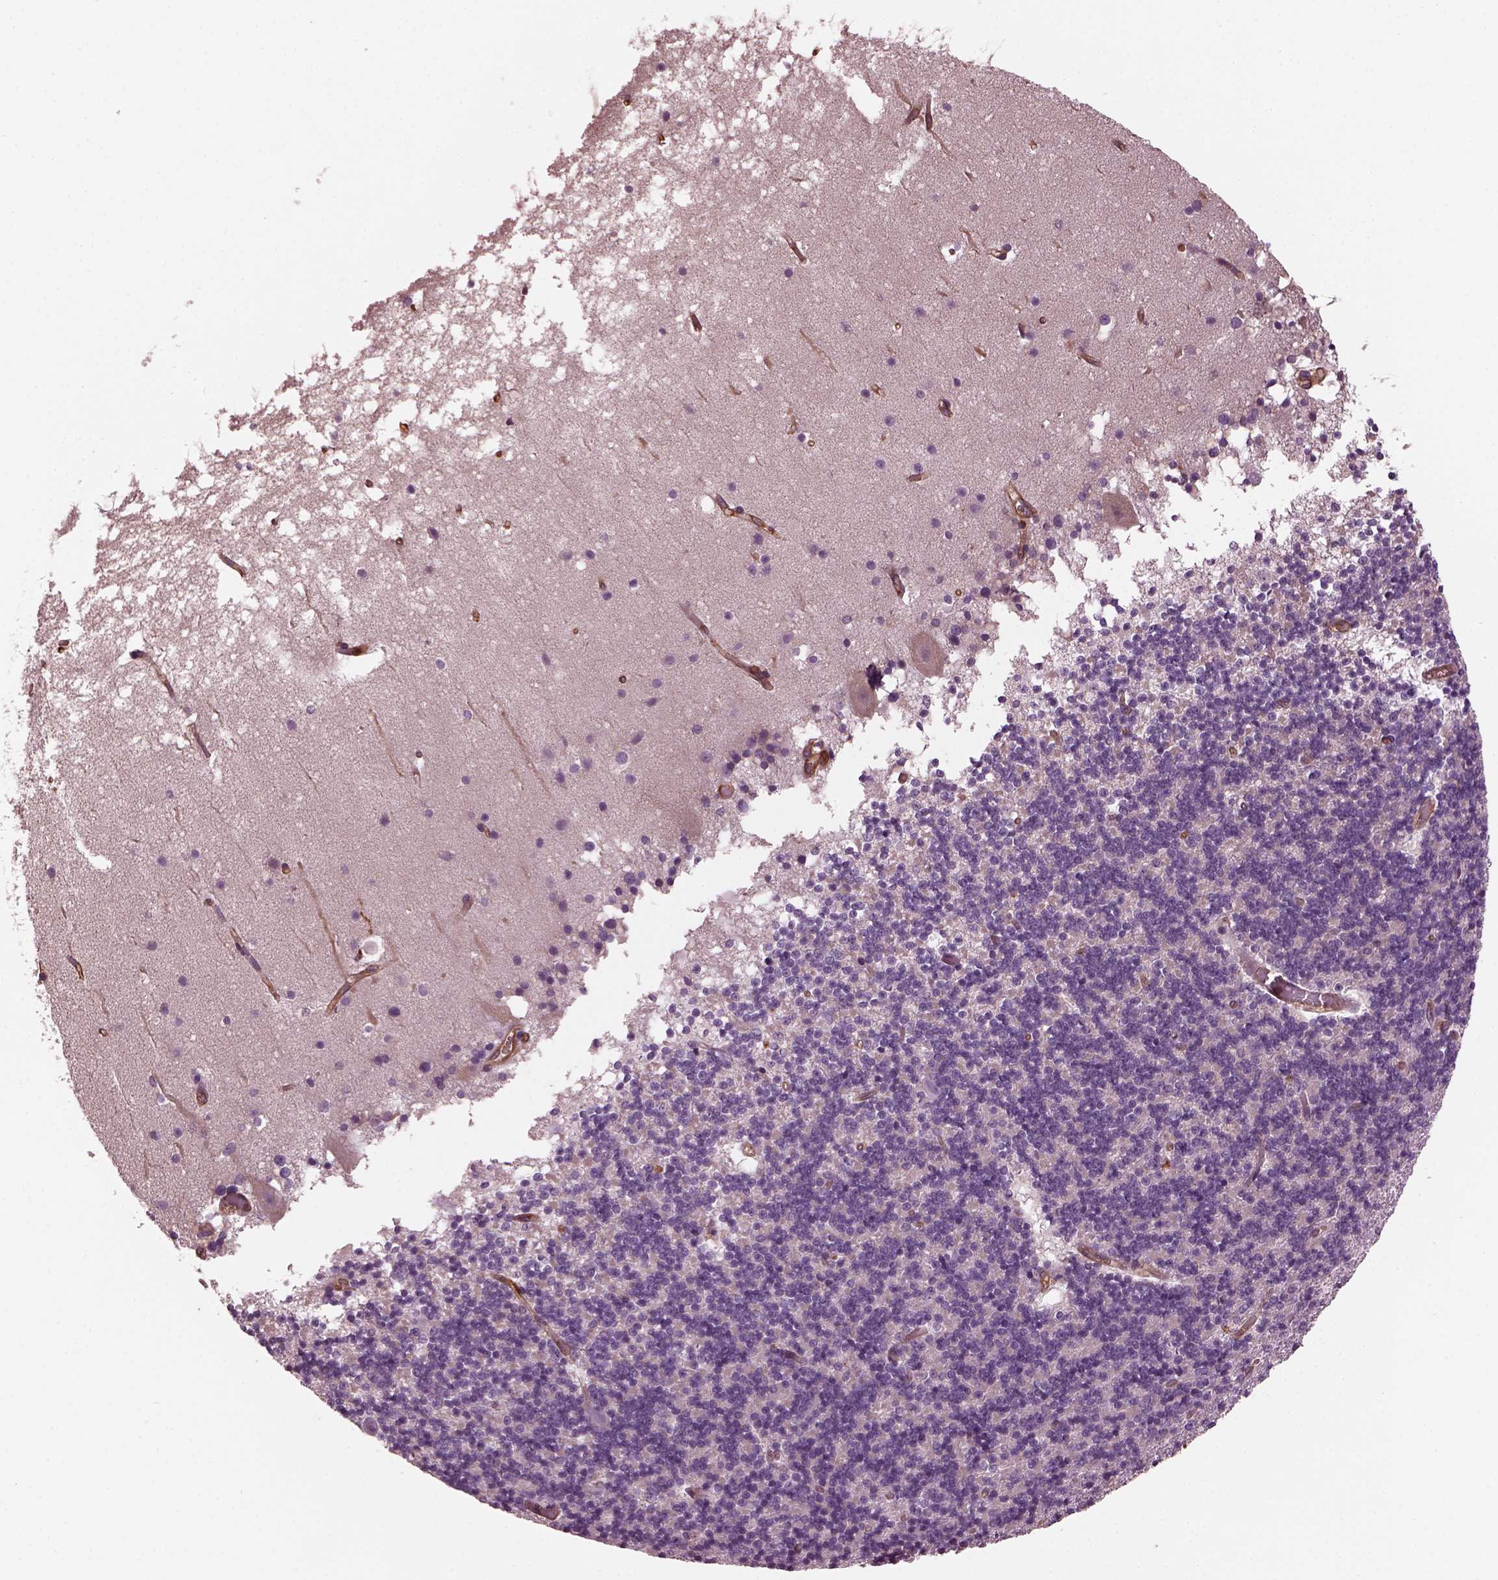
{"staining": {"intensity": "negative", "quantity": "none", "location": "none"}, "tissue": "cerebellum", "cell_type": "Cells in granular layer", "image_type": "normal", "snomed": [{"axis": "morphology", "description": "Normal tissue, NOS"}, {"axis": "topography", "description": "Cerebellum"}], "caption": "Human cerebellum stained for a protein using immunohistochemistry displays no staining in cells in granular layer.", "gene": "MYL1", "patient": {"sex": "male", "age": 70}}